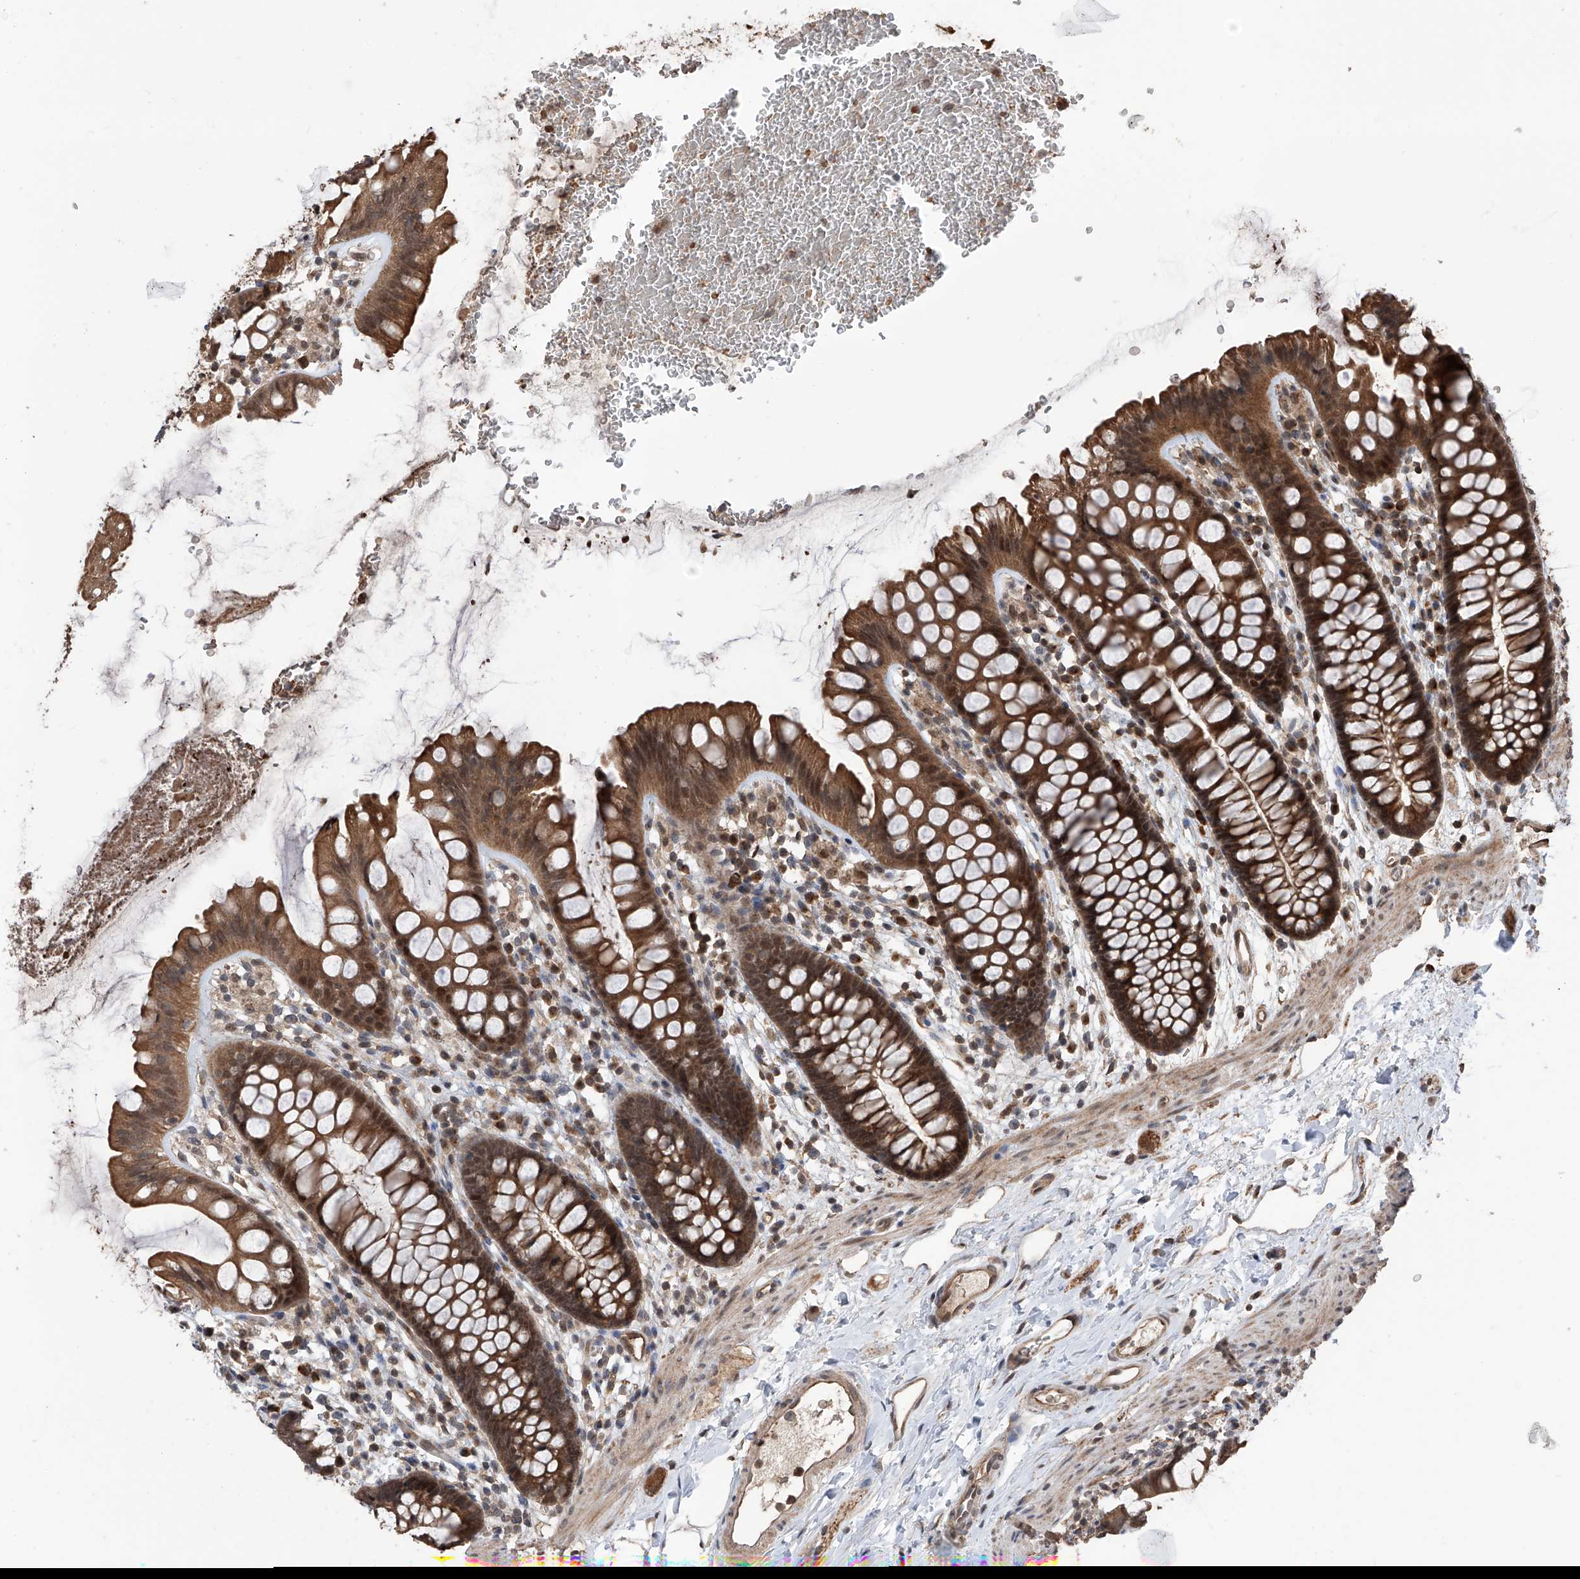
{"staining": {"intensity": "moderate", "quantity": ">75%", "location": "cytoplasmic/membranous,nuclear"}, "tissue": "colon", "cell_type": "Endothelial cells", "image_type": "normal", "snomed": [{"axis": "morphology", "description": "Normal tissue, NOS"}, {"axis": "topography", "description": "Colon"}], "caption": "A brown stain shows moderate cytoplasmic/membranous,nuclear expression of a protein in endothelial cells of benign human colon.", "gene": "LYSMD4", "patient": {"sex": "female", "age": 62}}